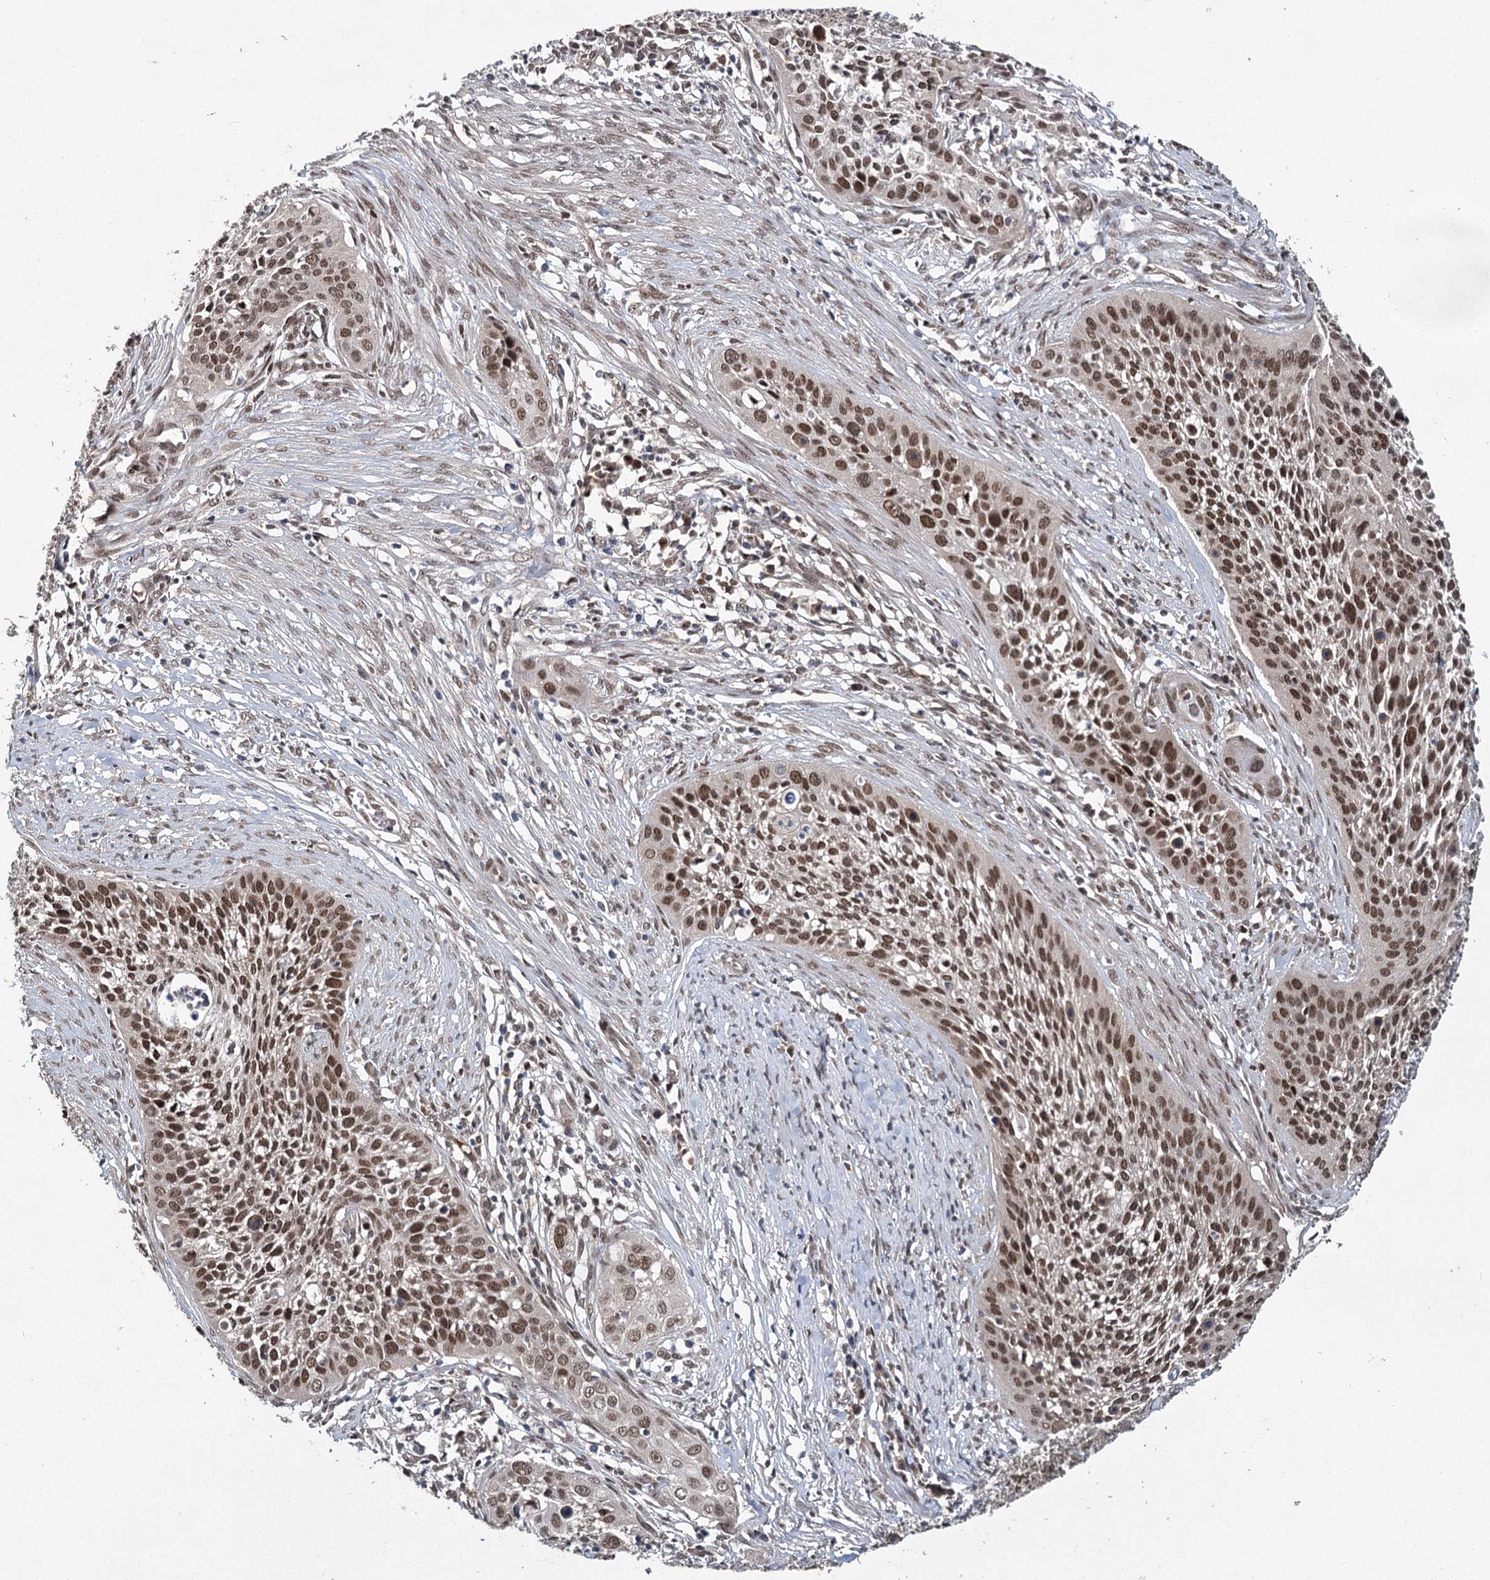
{"staining": {"intensity": "moderate", "quantity": ">75%", "location": "nuclear"}, "tissue": "cervical cancer", "cell_type": "Tumor cells", "image_type": "cancer", "snomed": [{"axis": "morphology", "description": "Squamous cell carcinoma, NOS"}, {"axis": "topography", "description": "Cervix"}], "caption": "Immunohistochemical staining of human cervical cancer (squamous cell carcinoma) demonstrates moderate nuclear protein expression in approximately >75% of tumor cells. The staining was performed using DAB, with brown indicating positive protein expression. Nuclei are stained blue with hematoxylin.", "gene": "MYG1", "patient": {"sex": "female", "age": 34}}